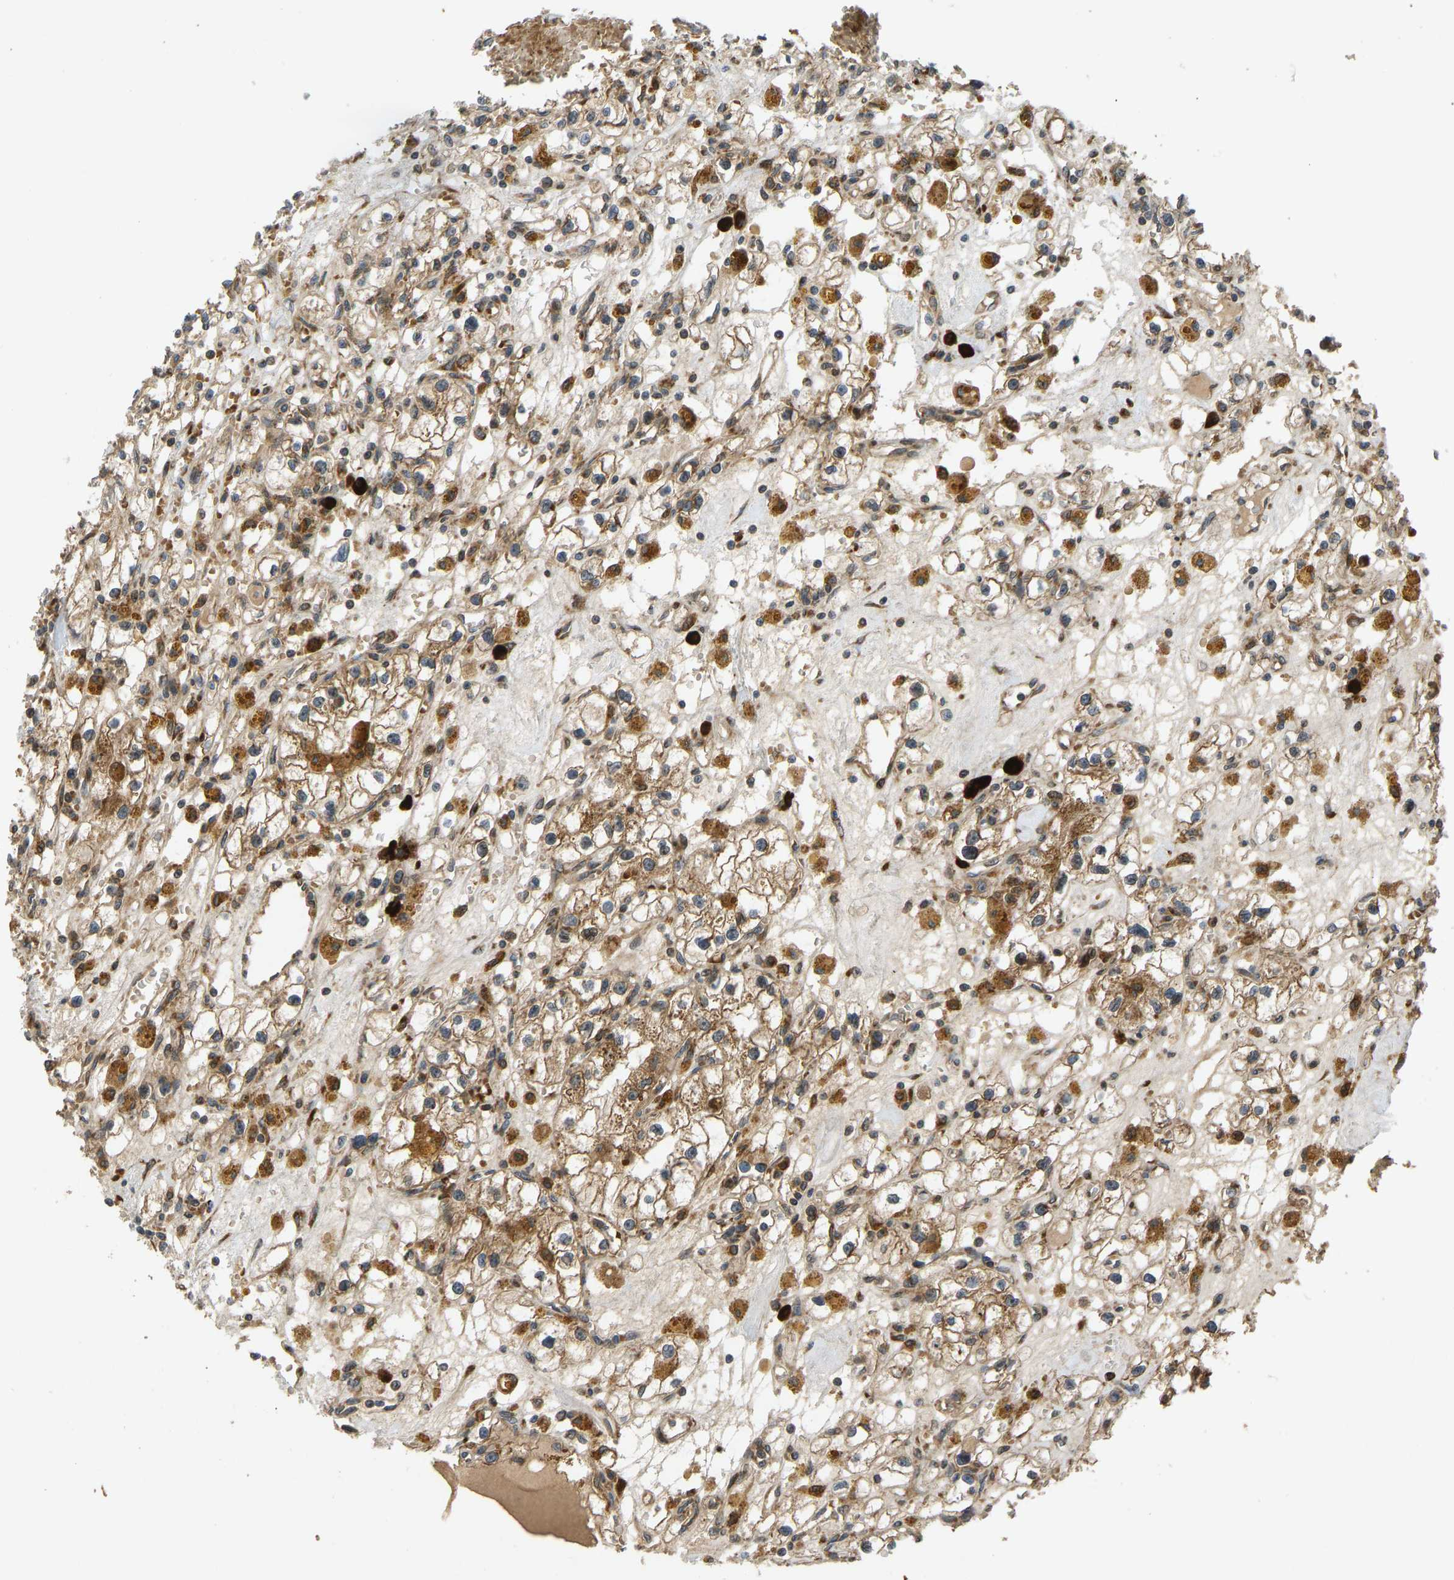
{"staining": {"intensity": "moderate", "quantity": ">75%", "location": "cytoplasmic/membranous"}, "tissue": "renal cancer", "cell_type": "Tumor cells", "image_type": "cancer", "snomed": [{"axis": "morphology", "description": "Adenocarcinoma, NOS"}, {"axis": "topography", "description": "Kidney"}], "caption": "Moderate cytoplasmic/membranous protein staining is appreciated in approximately >75% of tumor cells in renal adenocarcinoma.", "gene": "RPN2", "patient": {"sex": "male", "age": 56}}